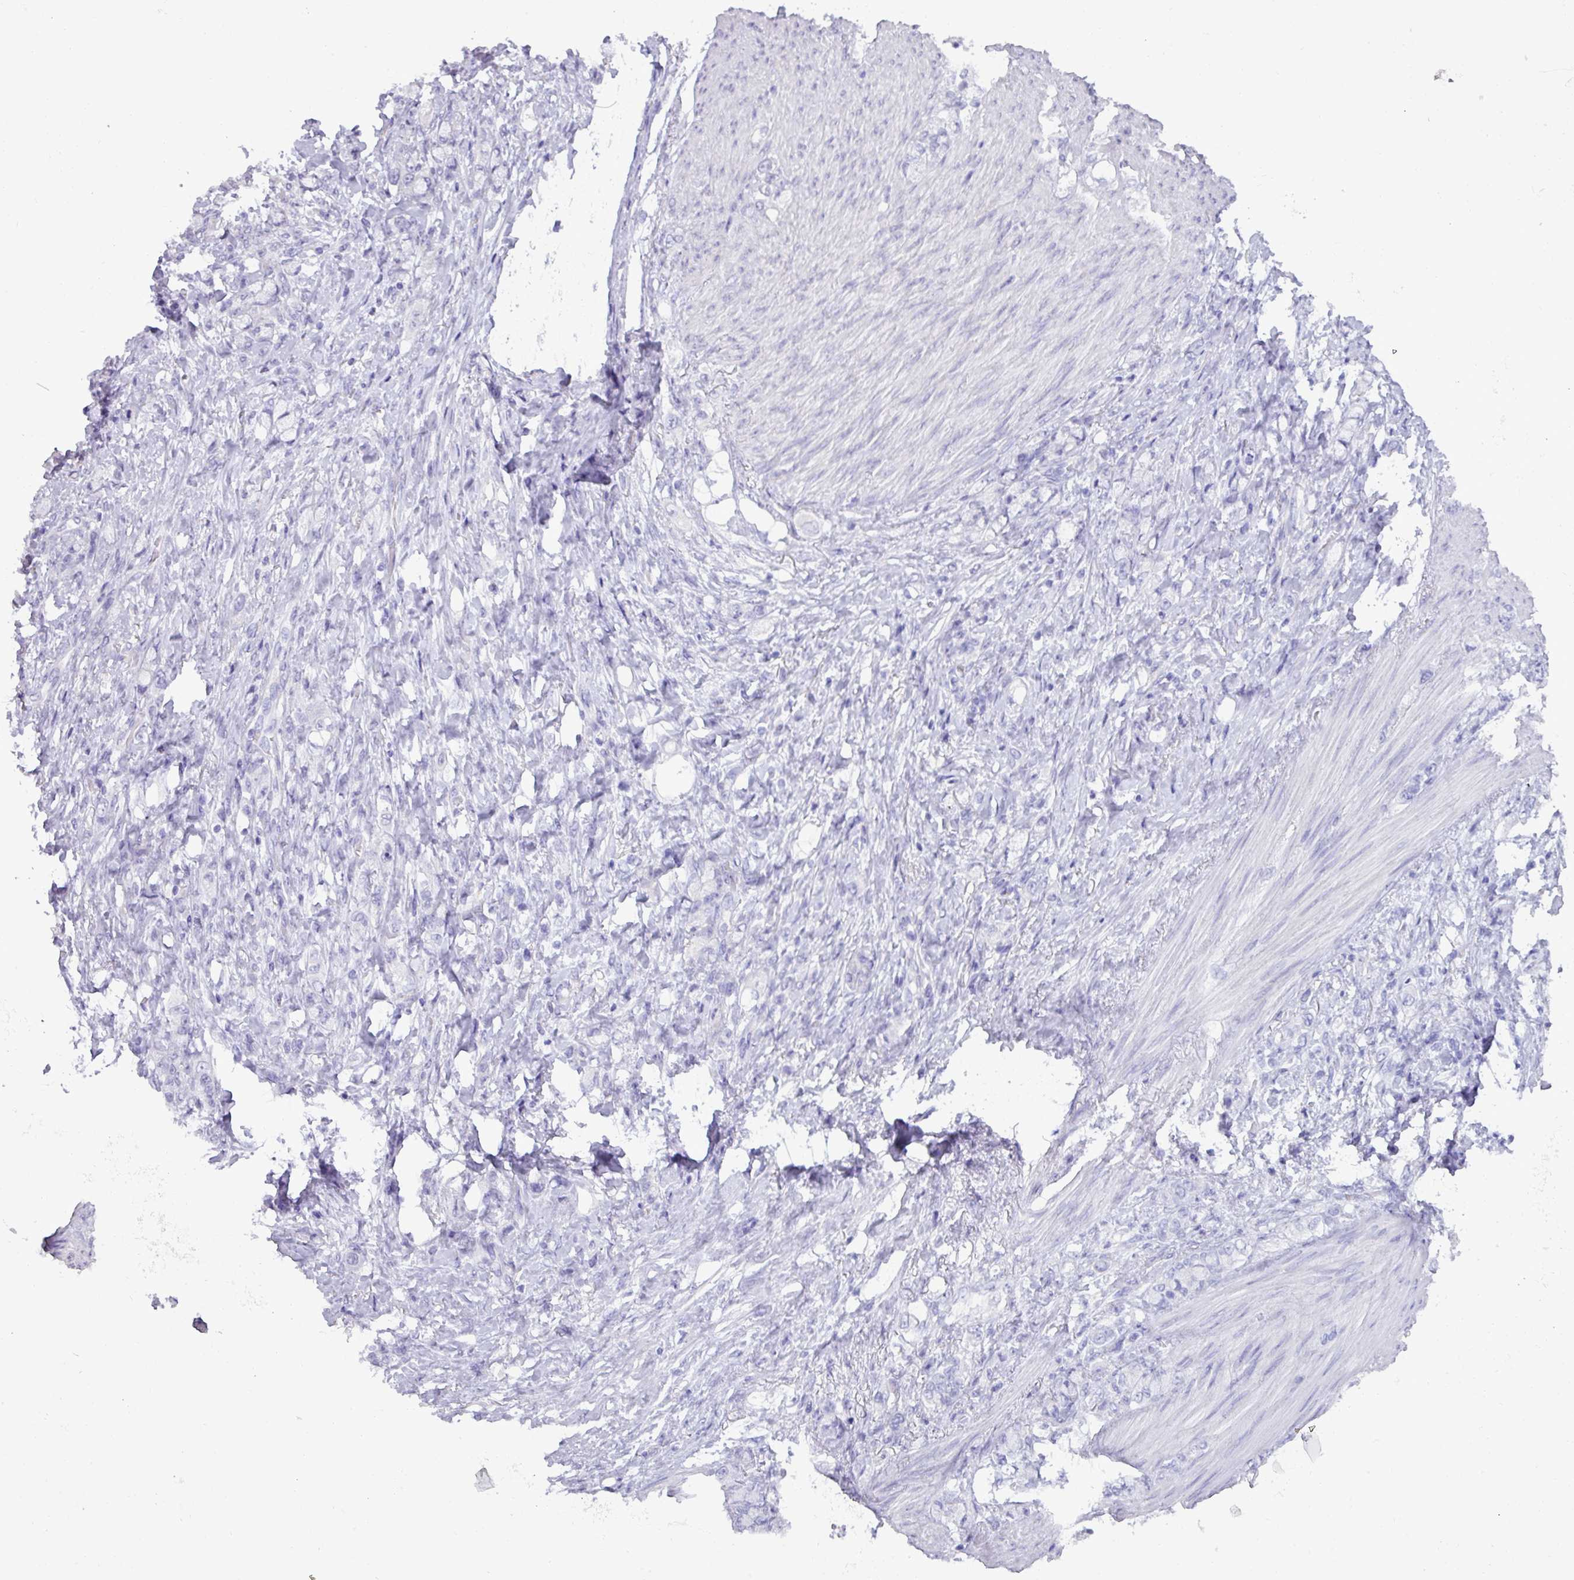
{"staining": {"intensity": "negative", "quantity": "none", "location": "none"}, "tissue": "stomach cancer", "cell_type": "Tumor cells", "image_type": "cancer", "snomed": [{"axis": "morphology", "description": "Normal tissue, NOS"}, {"axis": "morphology", "description": "Adenocarcinoma, NOS"}, {"axis": "topography", "description": "Stomach"}], "caption": "The photomicrograph demonstrates no significant staining in tumor cells of stomach cancer (adenocarcinoma).", "gene": "STIMATE", "patient": {"sex": "female", "age": 79}}